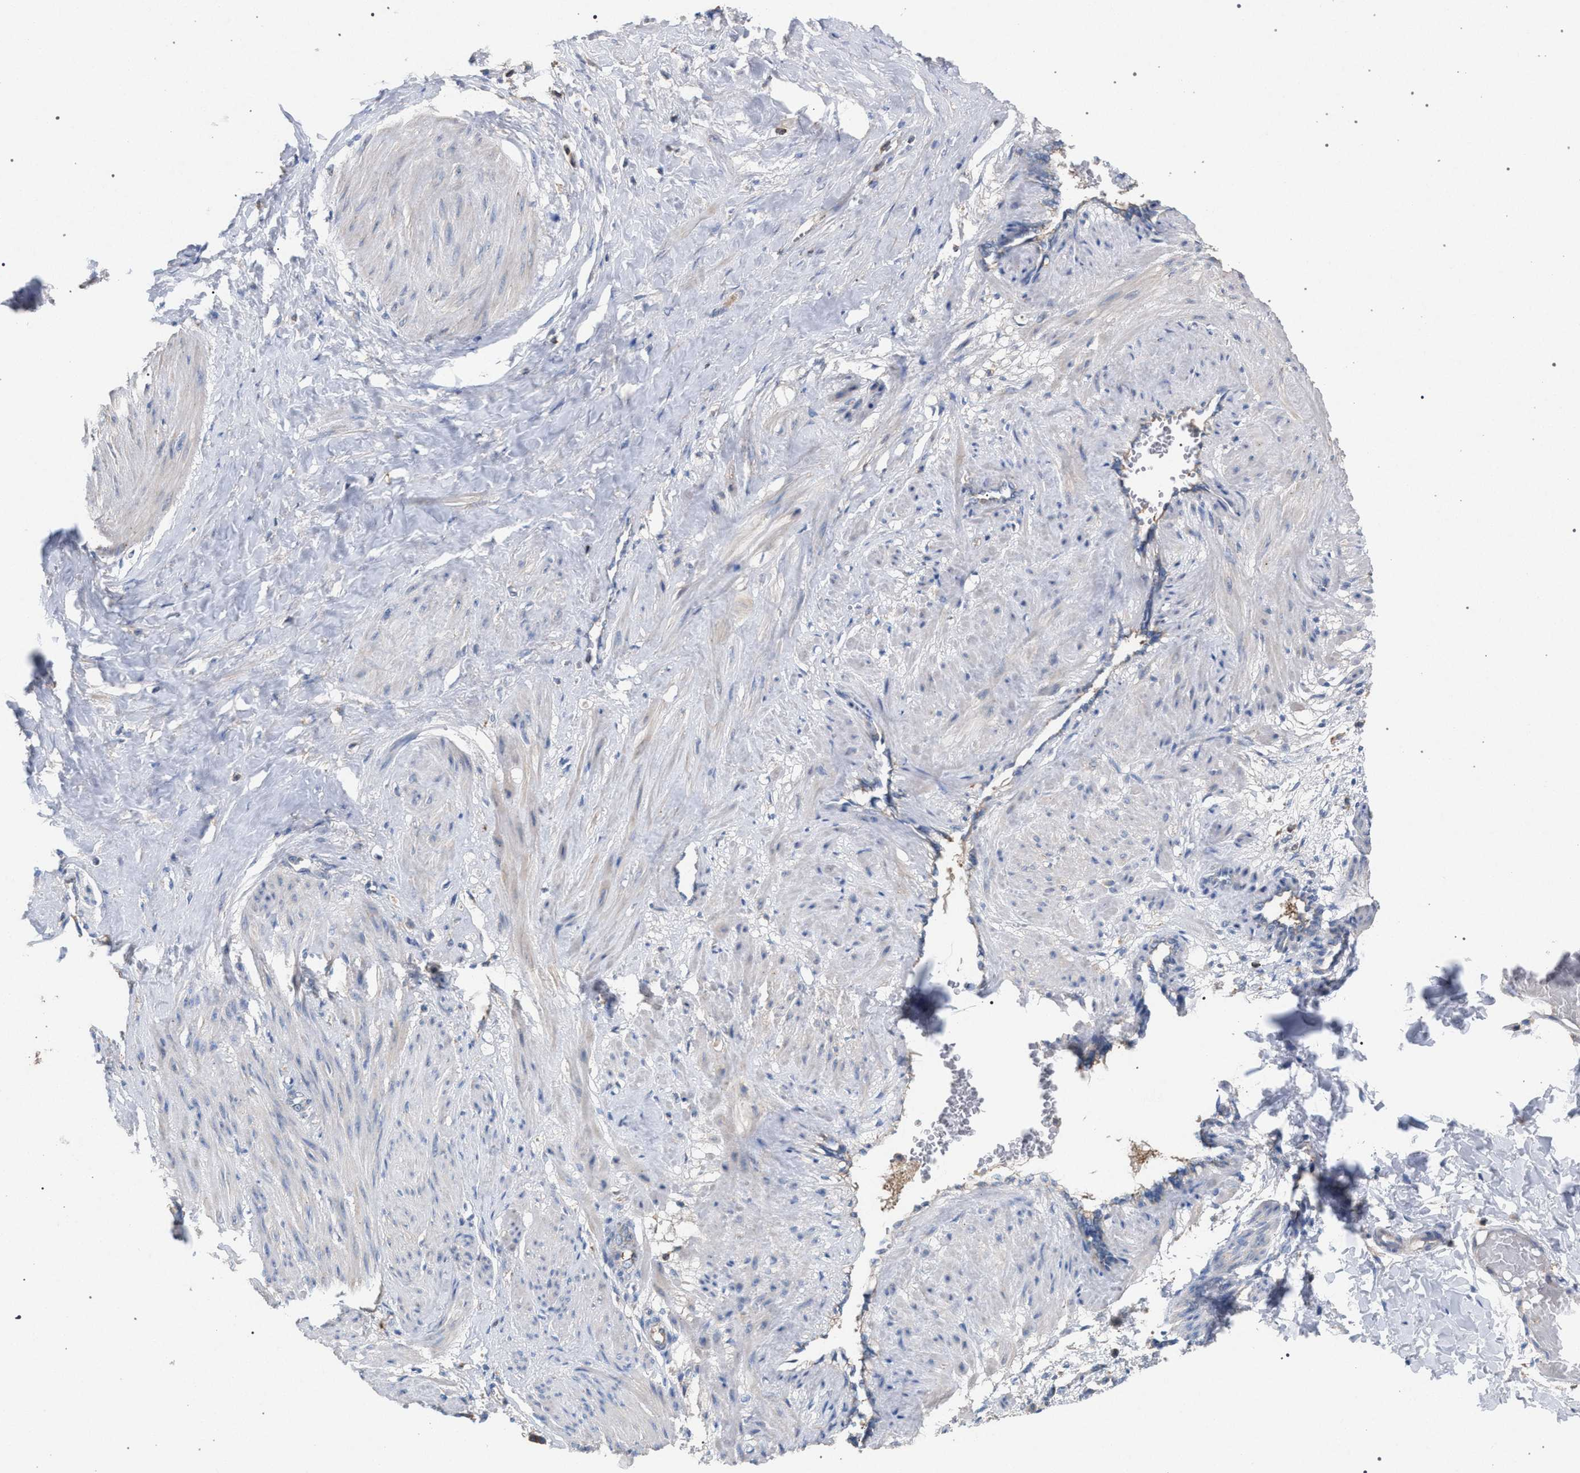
{"staining": {"intensity": "negative", "quantity": "none", "location": "none"}, "tissue": "smooth muscle", "cell_type": "Smooth muscle cells", "image_type": "normal", "snomed": [{"axis": "morphology", "description": "Normal tissue, NOS"}, {"axis": "topography", "description": "Endometrium"}], "caption": "Human smooth muscle stained for a protein using immunohistochemistry shows no expression in smooth muscle cells.", "gene": "VPS13A", "patient": {"sex": "female", "age": 33}}